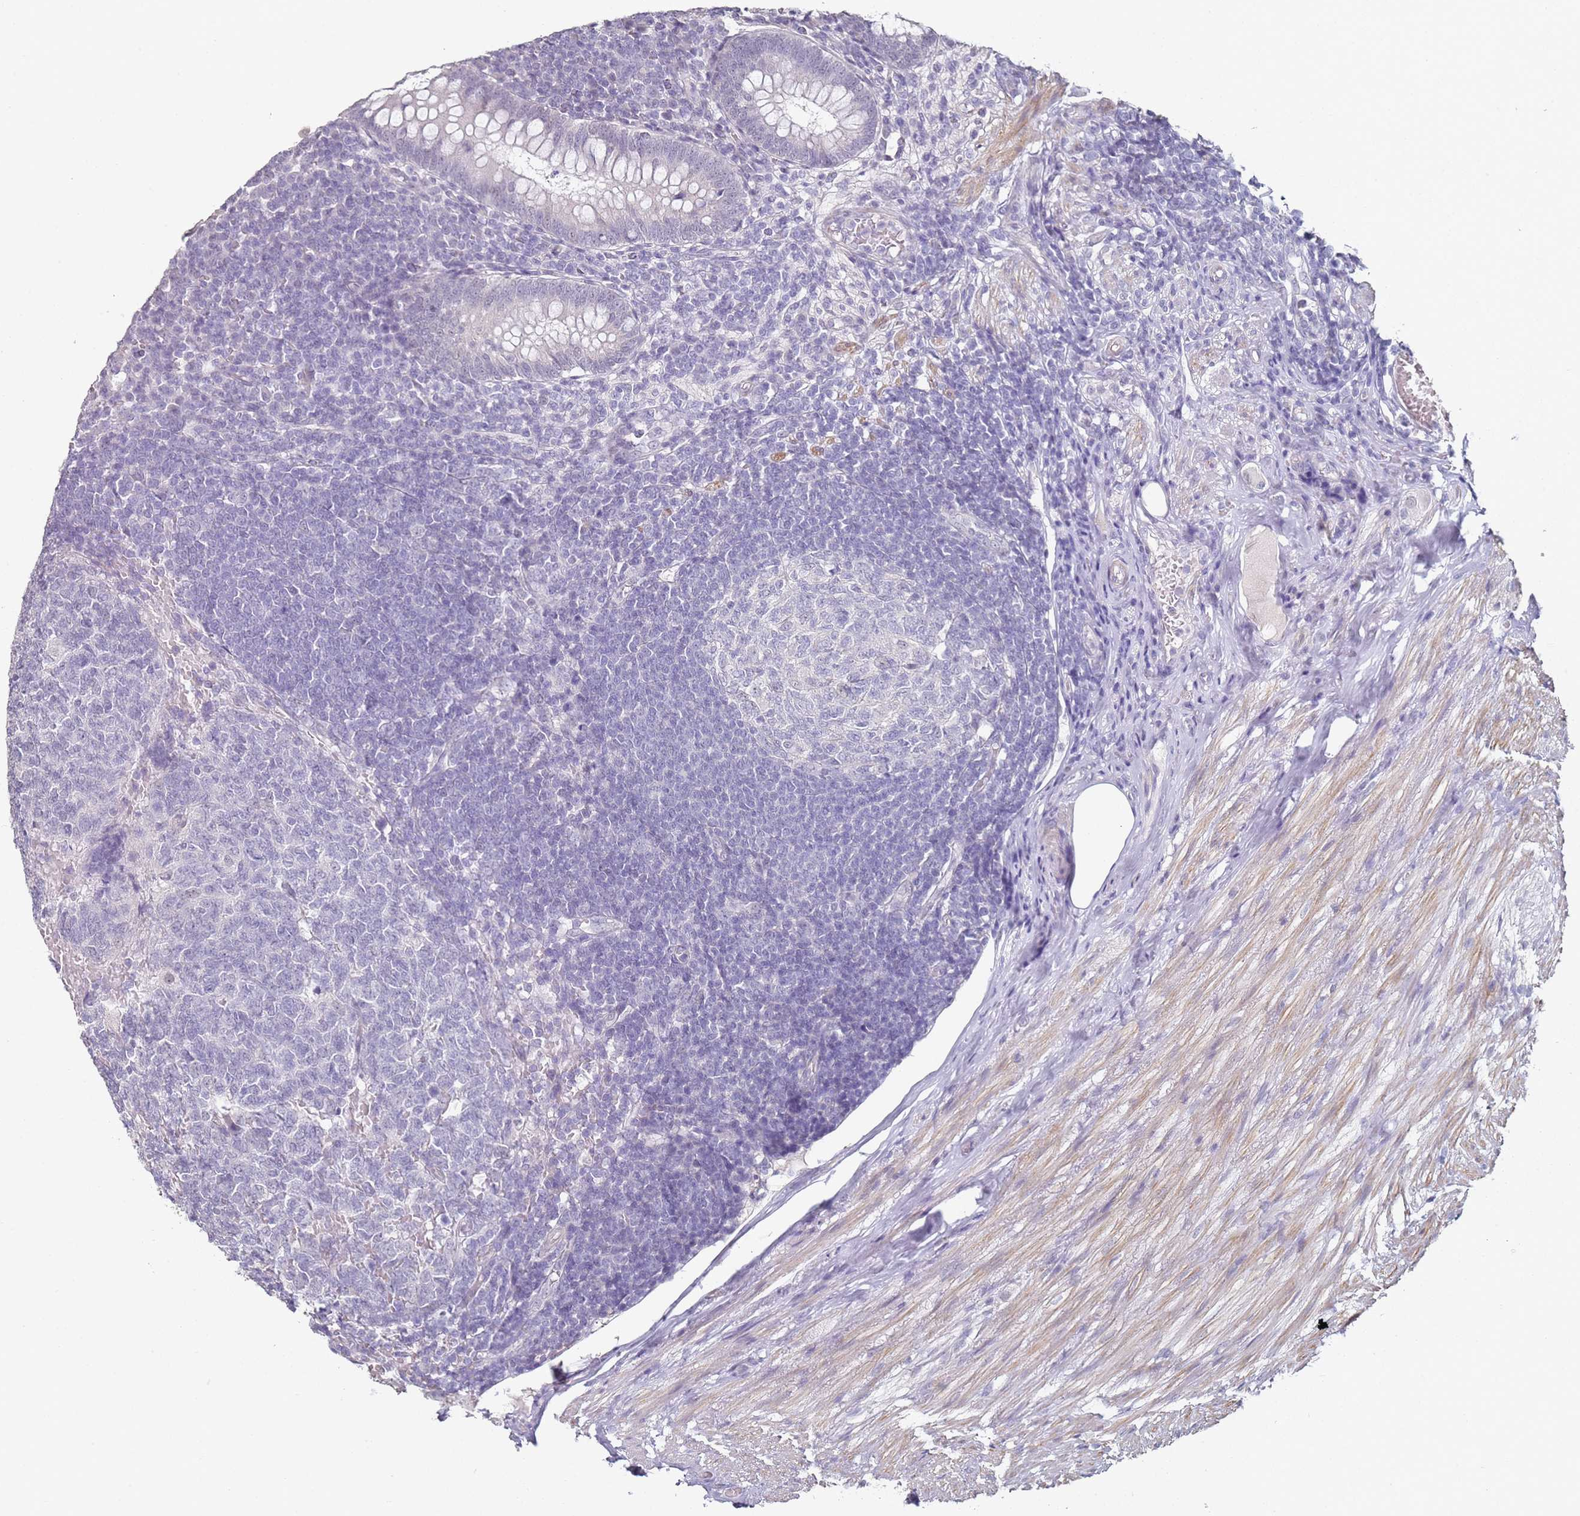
{"staining": {"intensity": "negative", "quantity": "none", "location": "none"}, "tissue": "appendix", "cell_type": "Glandular cells", "image_type": "normal", "snomed": [{"axis": "morphology", "description": "Normal tissue, NOS"}, {"axis": "topography", "description": "Appendix"}], "caption": "Appendix was stained to show a protein in brown. There is no significant staining in glandular cells.", "gene": "DNAH11", "patient": {"sex": "male", "age": 83}}